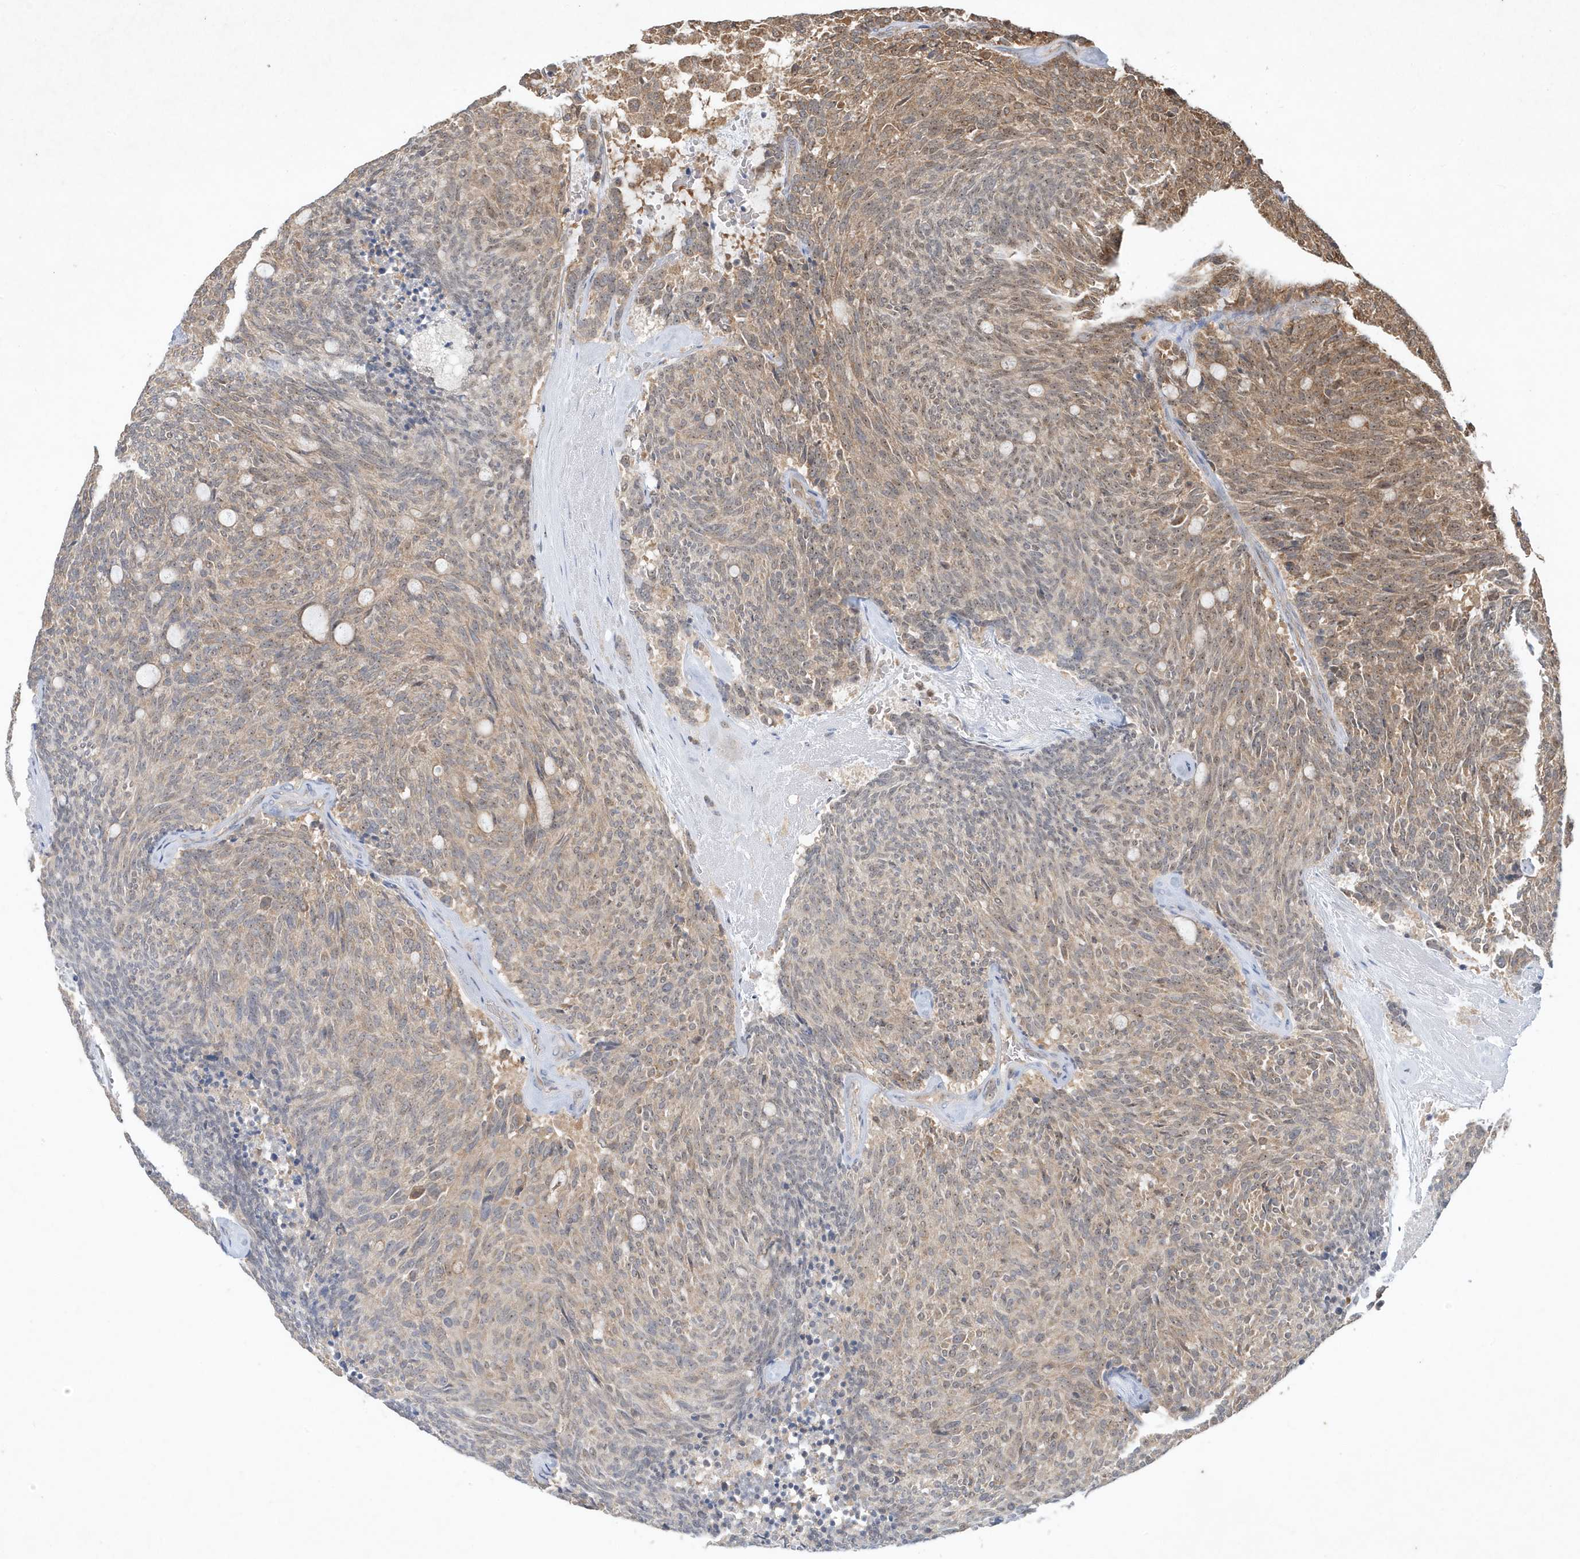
{"staining": {"intensity": "moderate", "quantity": "25%-75%", "location": "cytoplasmic/membranous"}, "tissue": "carcinoid", "cell_type": "Tumor cells", "image_type": "cancer", "snomed": [{"axis": "morphology", "description": "Carcinoid, malignant, NOS"}, {"axis": "topography", "description": "Pancreas"}], "caption": "Brown immunohistochemical staining in human carcinoid shows moderate cytoplasmic/membranous staining in approximately 25%-75% of tumor cells. Immunohistochemistry stains the protein of interest in brown and the nuclei are stained blue.", "gene": "ABCB9", "patient": {"sex": "female", "age": 54}}